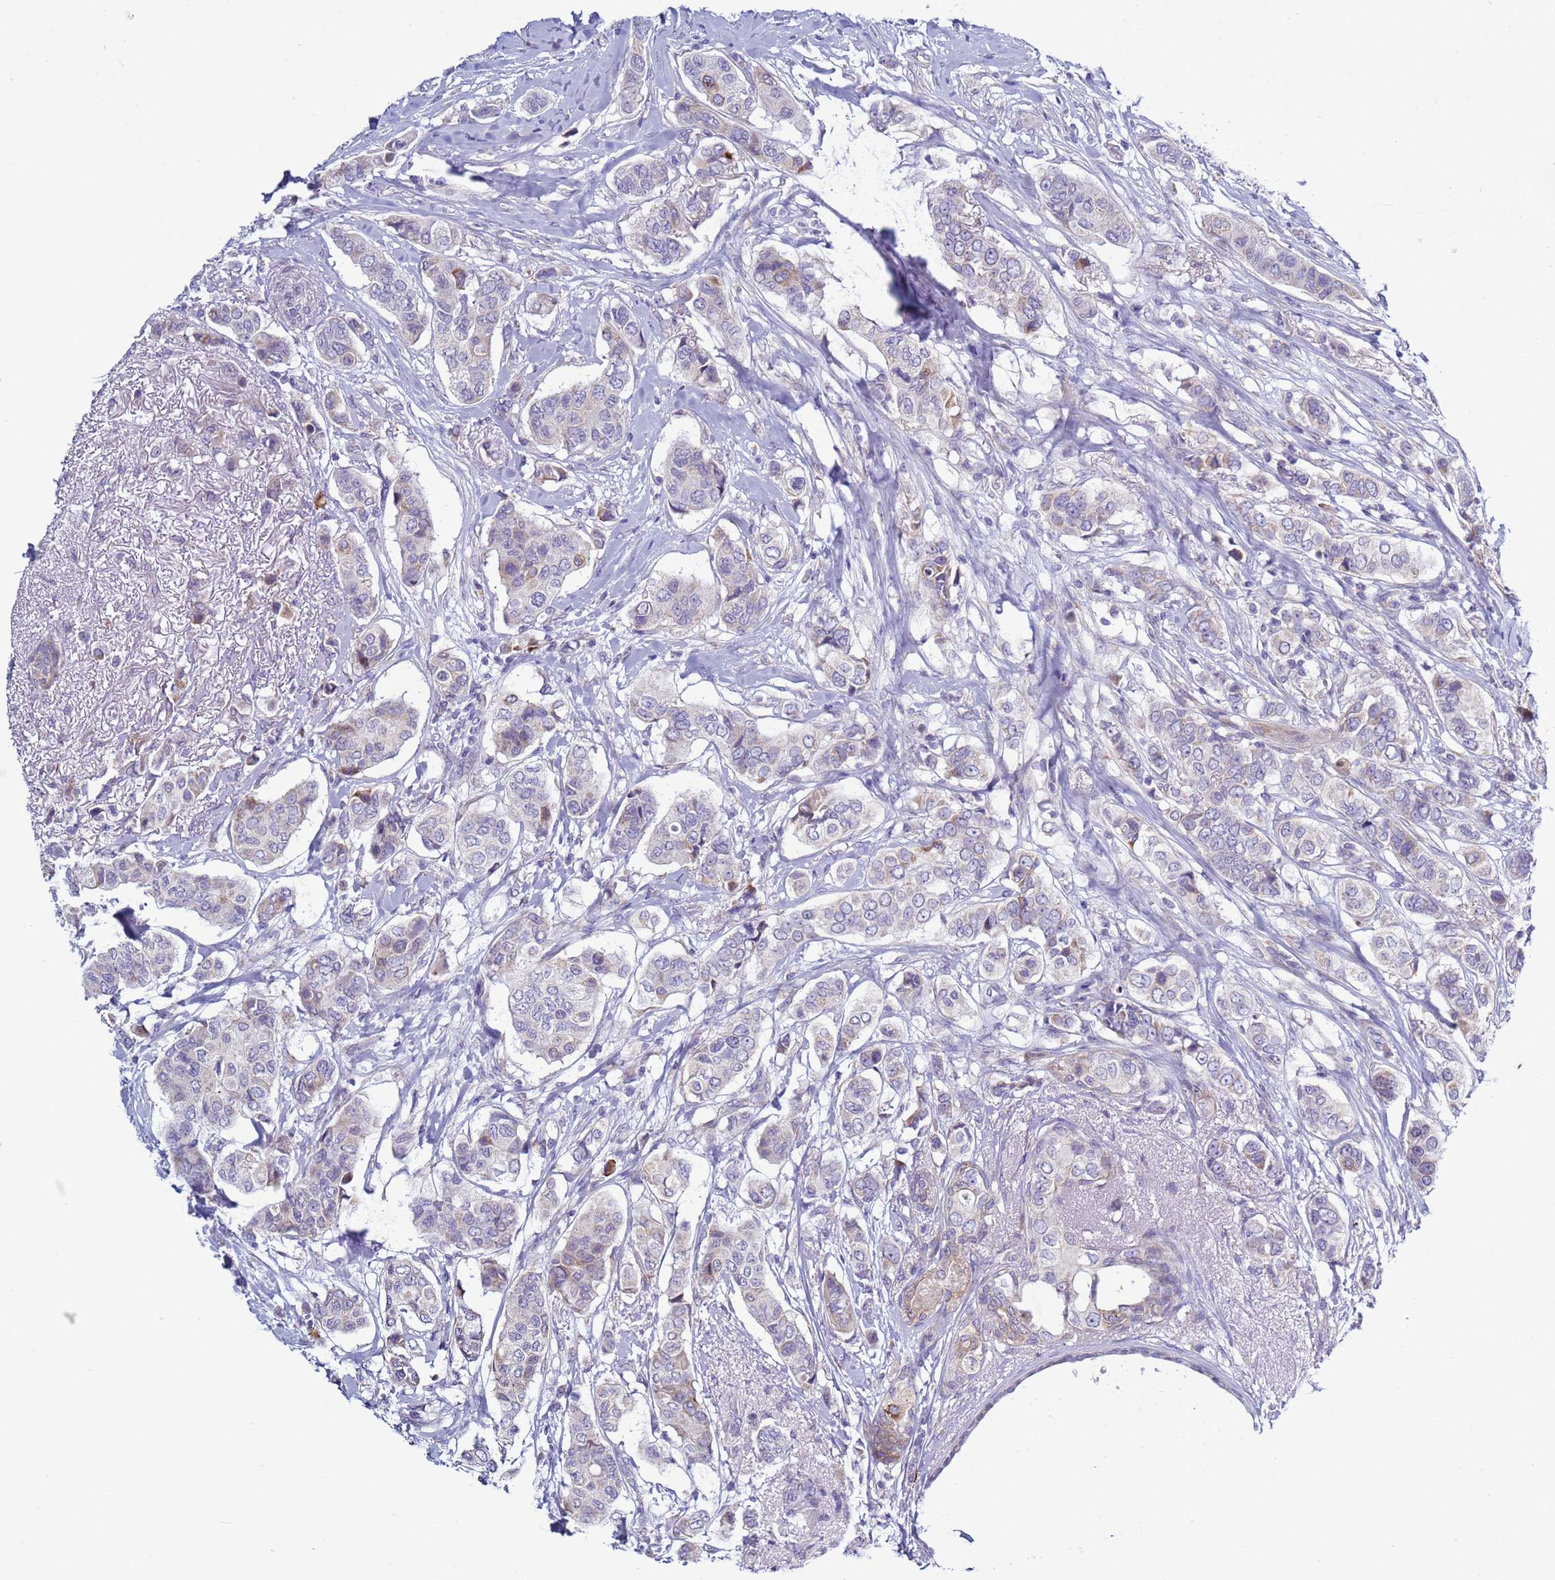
{"staining": {"intensity": "moderate", "quantity": "<25%", "location": "cytoplasmic/membranous"}, "tissue": "breast cancer", "cell_type": "Tumor cells", "image_type": "cancer", "snomed": [{"axis": "morphology", "description": "Lobular carcinoma"}, {"axis": "topography", "description": "Breast"}], "caption": "High-power microscopy captured an immunohistochemistry micrograph of breast lobular carcinoma, revealing moderate cytoplasmic/membranous staining in approximately <25% of tumor cells.", "gene": "ABHD17B", "patient": {"sex": "female", "age": 51}}